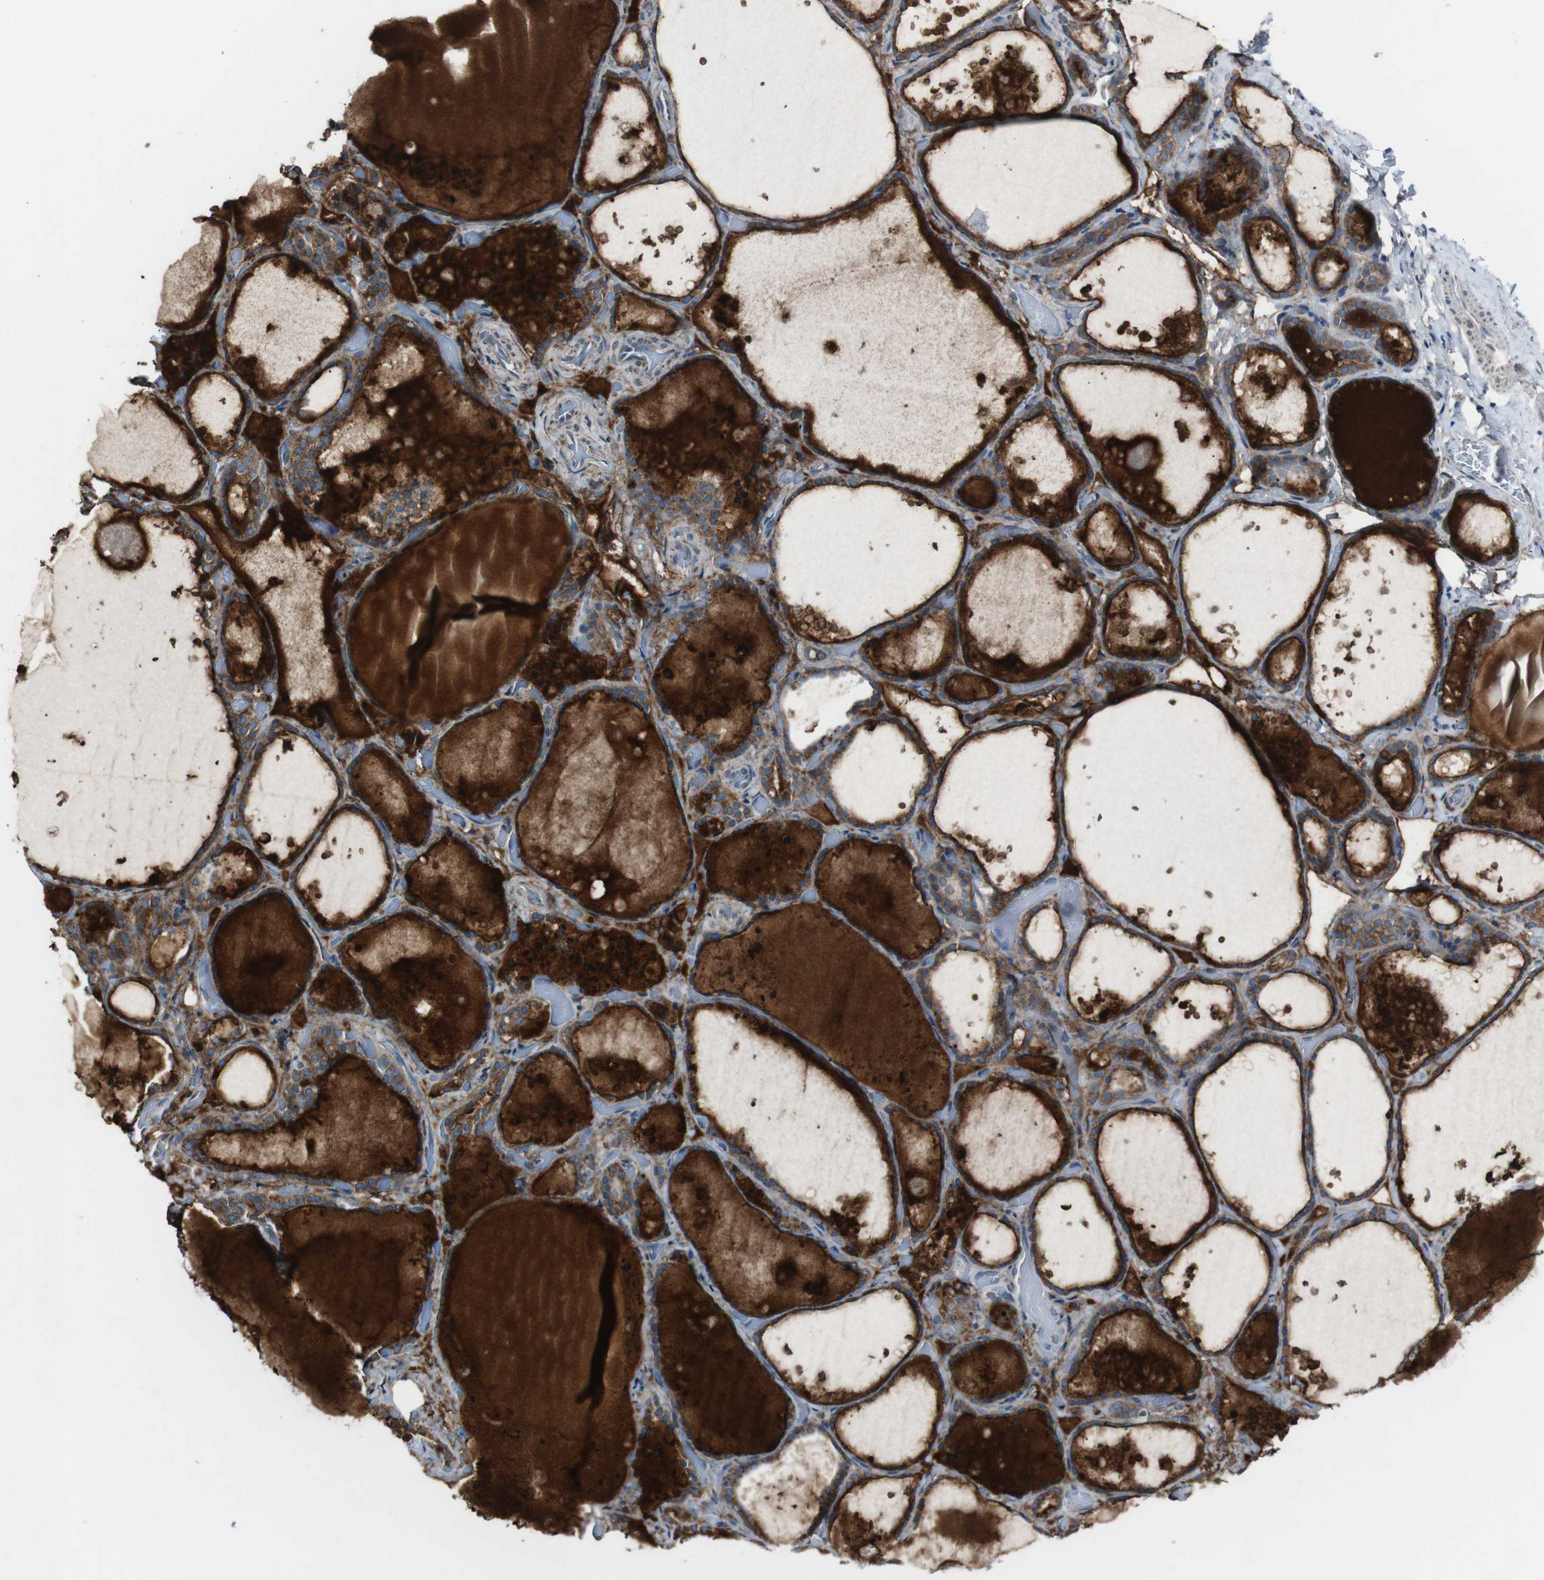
{"staining": {"intensity": "moderate", "quantity": ">75%", "location": "cytoplasmic/membranous"}, "tissue": "thyroid gland", "cell_type": "Glandular cells", "image_type": "normal", "snomed": [{"axis": "morphology", "description": "Normal tissue, NOS"}, {"axis": "topography", "description": "Thyroid gland"}], "caption": "Approximately >75% of glandular cells in normal thyroid gland reveal moderate cytoplasmic/membranous protein positivity as visualized by brown immunohistochemical staining.", "gene": "CISD2", "patient": {"sex": "female", "age": 44}}